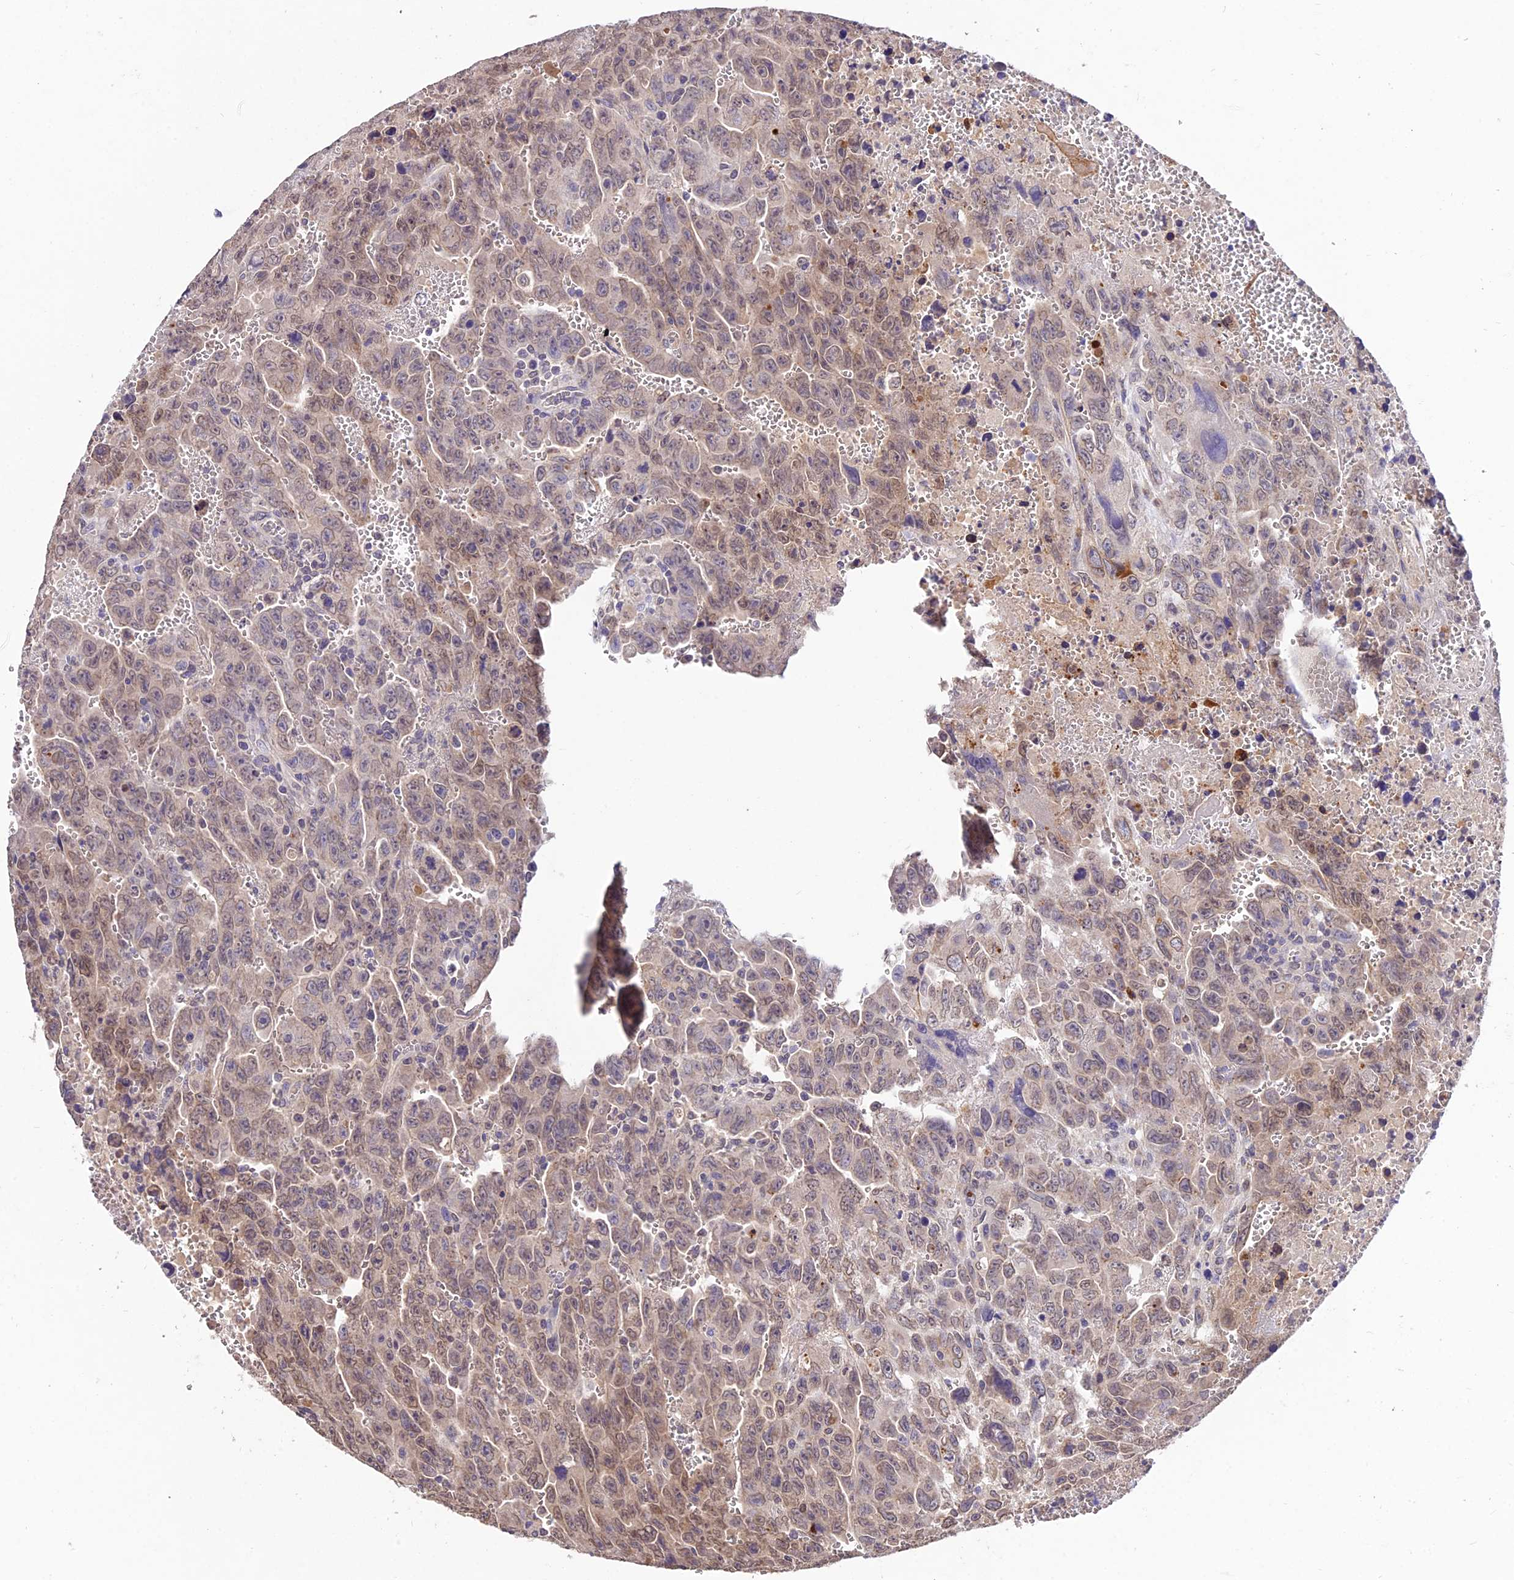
{"staining": {"intensity": "moderate", "quantity": "25%-75%", "location": "cytoplasmic/membranous,nuclear"}, "tissue": "testis cancer", "cell_type": "Tumor cells", "image_type": "cancer", "snomed": [{"axis": "morphology", "description": "Carcinoma, Embryonal, NOS"}, {"axis": "topography", "description": "Testis"}], "caption": "Moderate cytoplasmic/membranous and nuclear expression is appreciated in approximately 25%-75% of tumor cells in testis cancer (embryonal carcinoma).", "gene": "PGK1", "patient": {"sex": "male", "age": 28}}